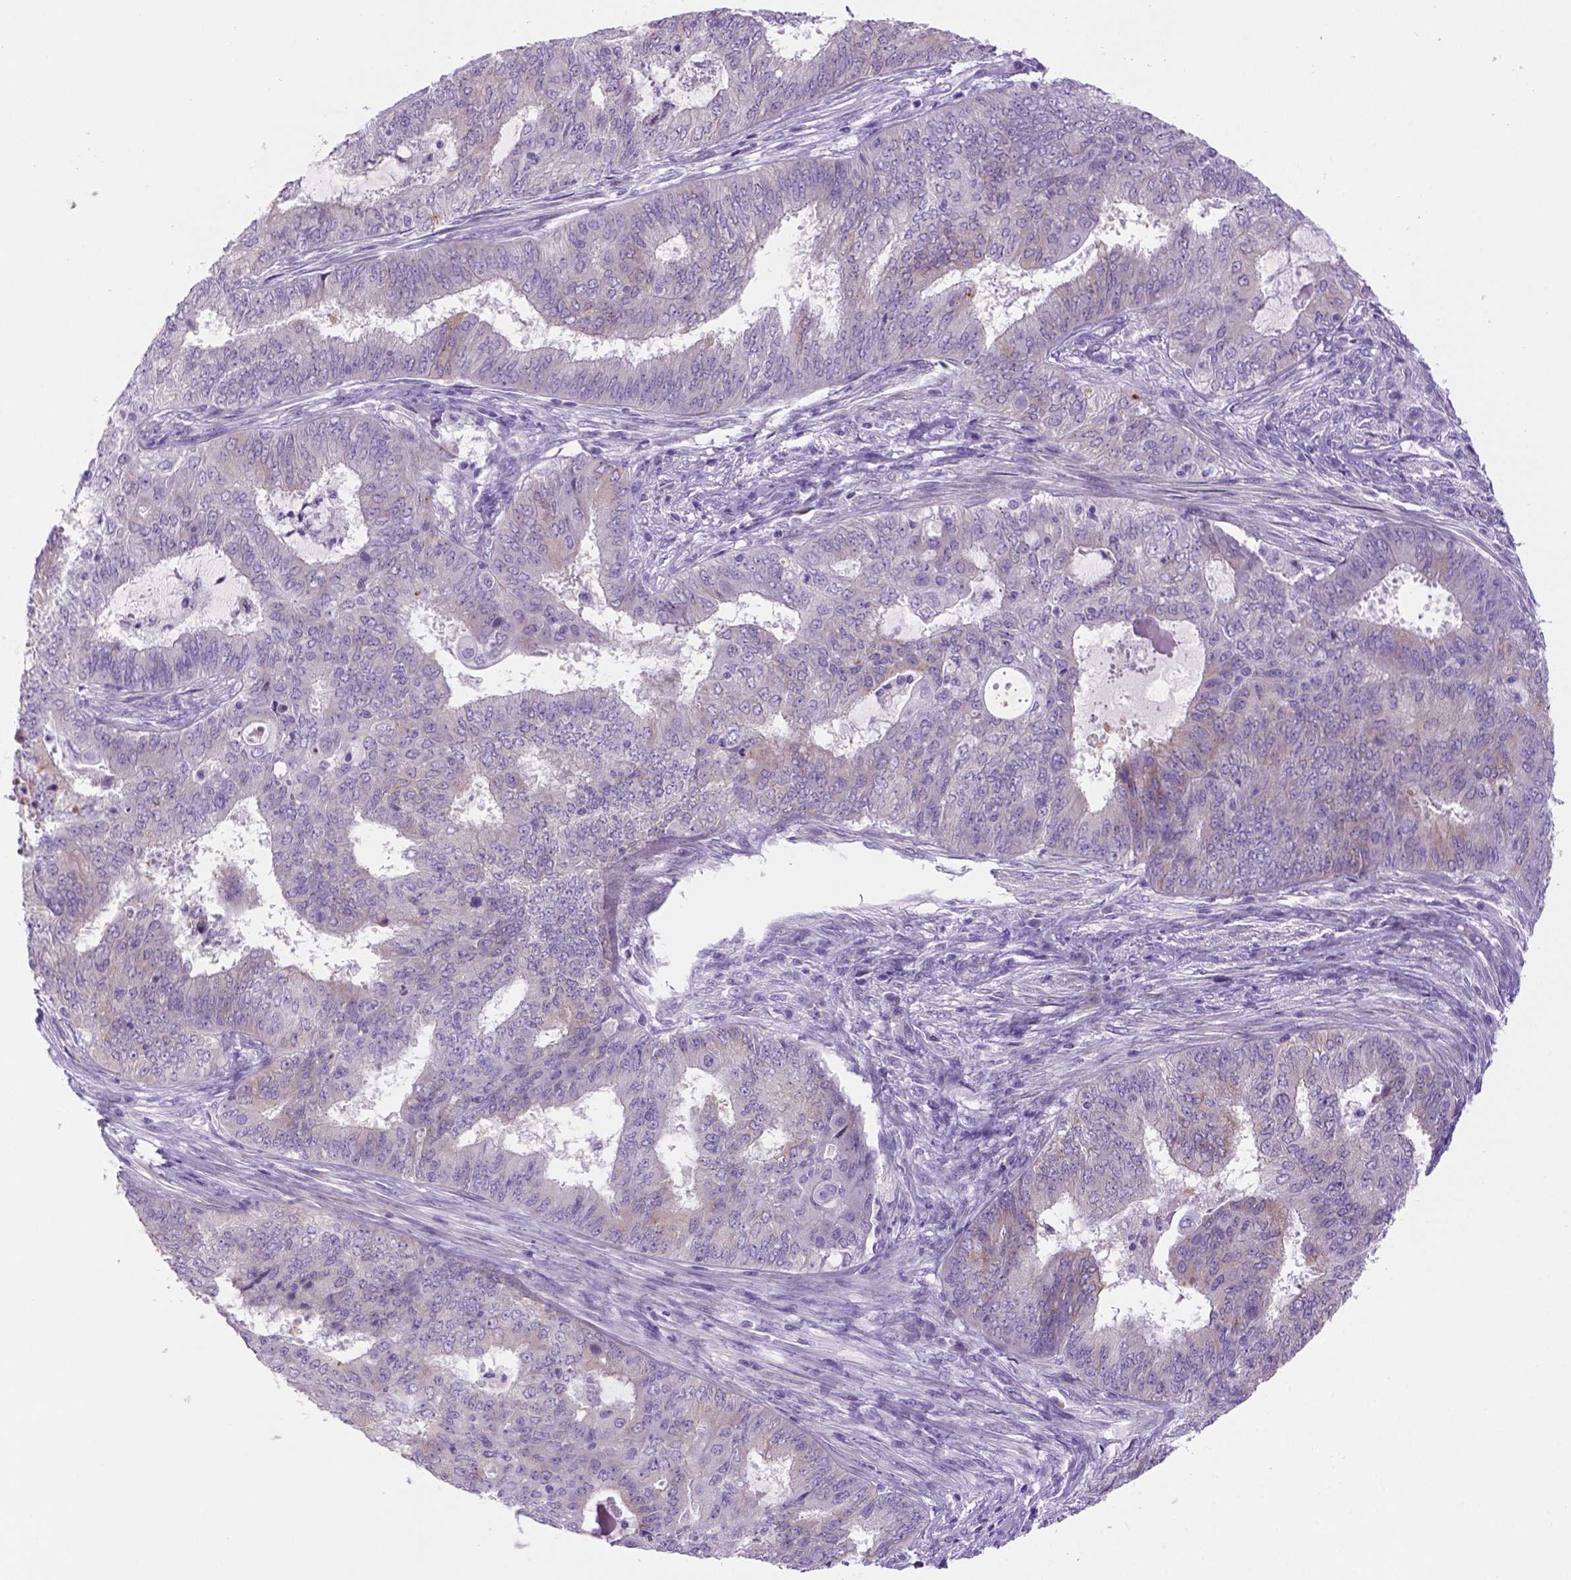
{"staining": {"intensity": "weak", "quantity": "<25%", "location": "cytoplasmic/membranous"}, "tissue": "endometrial cancer", "cell_type": "Tumor cells", "image_type": "cancer", "snomed": [{"axis": "morphology", "description": "Adenocarcinoma, NOS"}, {"axis": "topography", "description": "Endometrium"}], "caption": "DAB immunohistochemical staining of endometrial cancer shows no significant expression in tumor cells. (DAB (3,3'-diaminobenzidine) IHC with hematoxylin counter stain).", "gene": "DNAH11", "patient": {"sex": "female", "age": 62}}